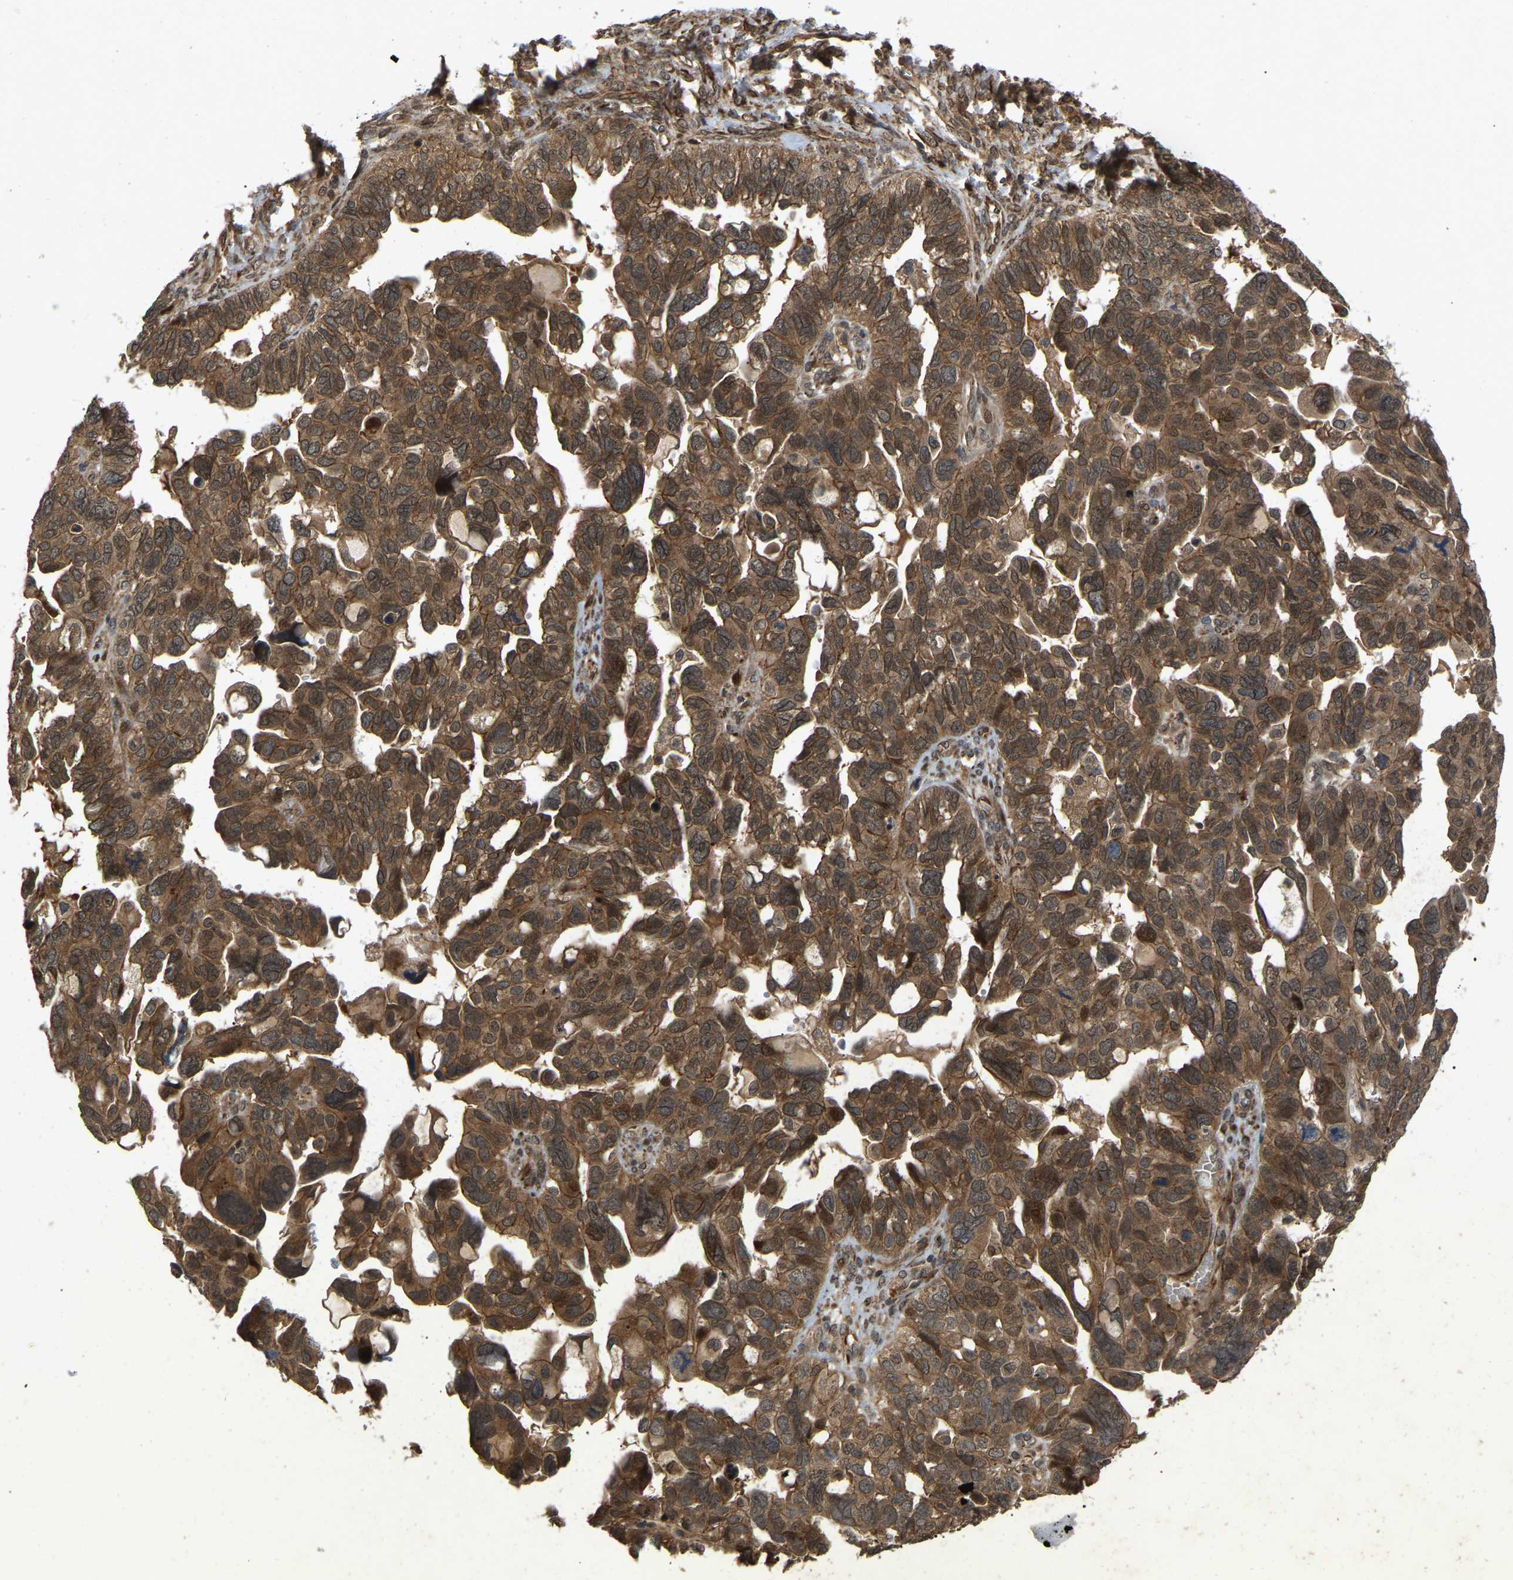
{"staining": {"intensity": "moderate", "quantity": ">75%", "location": "cytoplasmic/membranous,nuclear"}, "tissue": "ovarian cancer", "cell_type": "Tumor cells", "image_type": "cancer", "snomed": [{"axis": "morphology", "description": "Cystadenocarcinoma, serous, NOS"}, {"axis": "topography", "description": "Ovary"}], "caption": "Brown immunohistochemical staining in ovarian cancer (serous cystadenocarcinoma) reveals moderate cytoplasmic/membranous and nuclear positivity in about >75% of tumor cells. The staining was performed using DAB, with brown indicating positive protein expression. Nuclei are stained blue with hematoxylin.", "gene": "KIAA1549", "patient": {"sex": "female", "age": 79}}